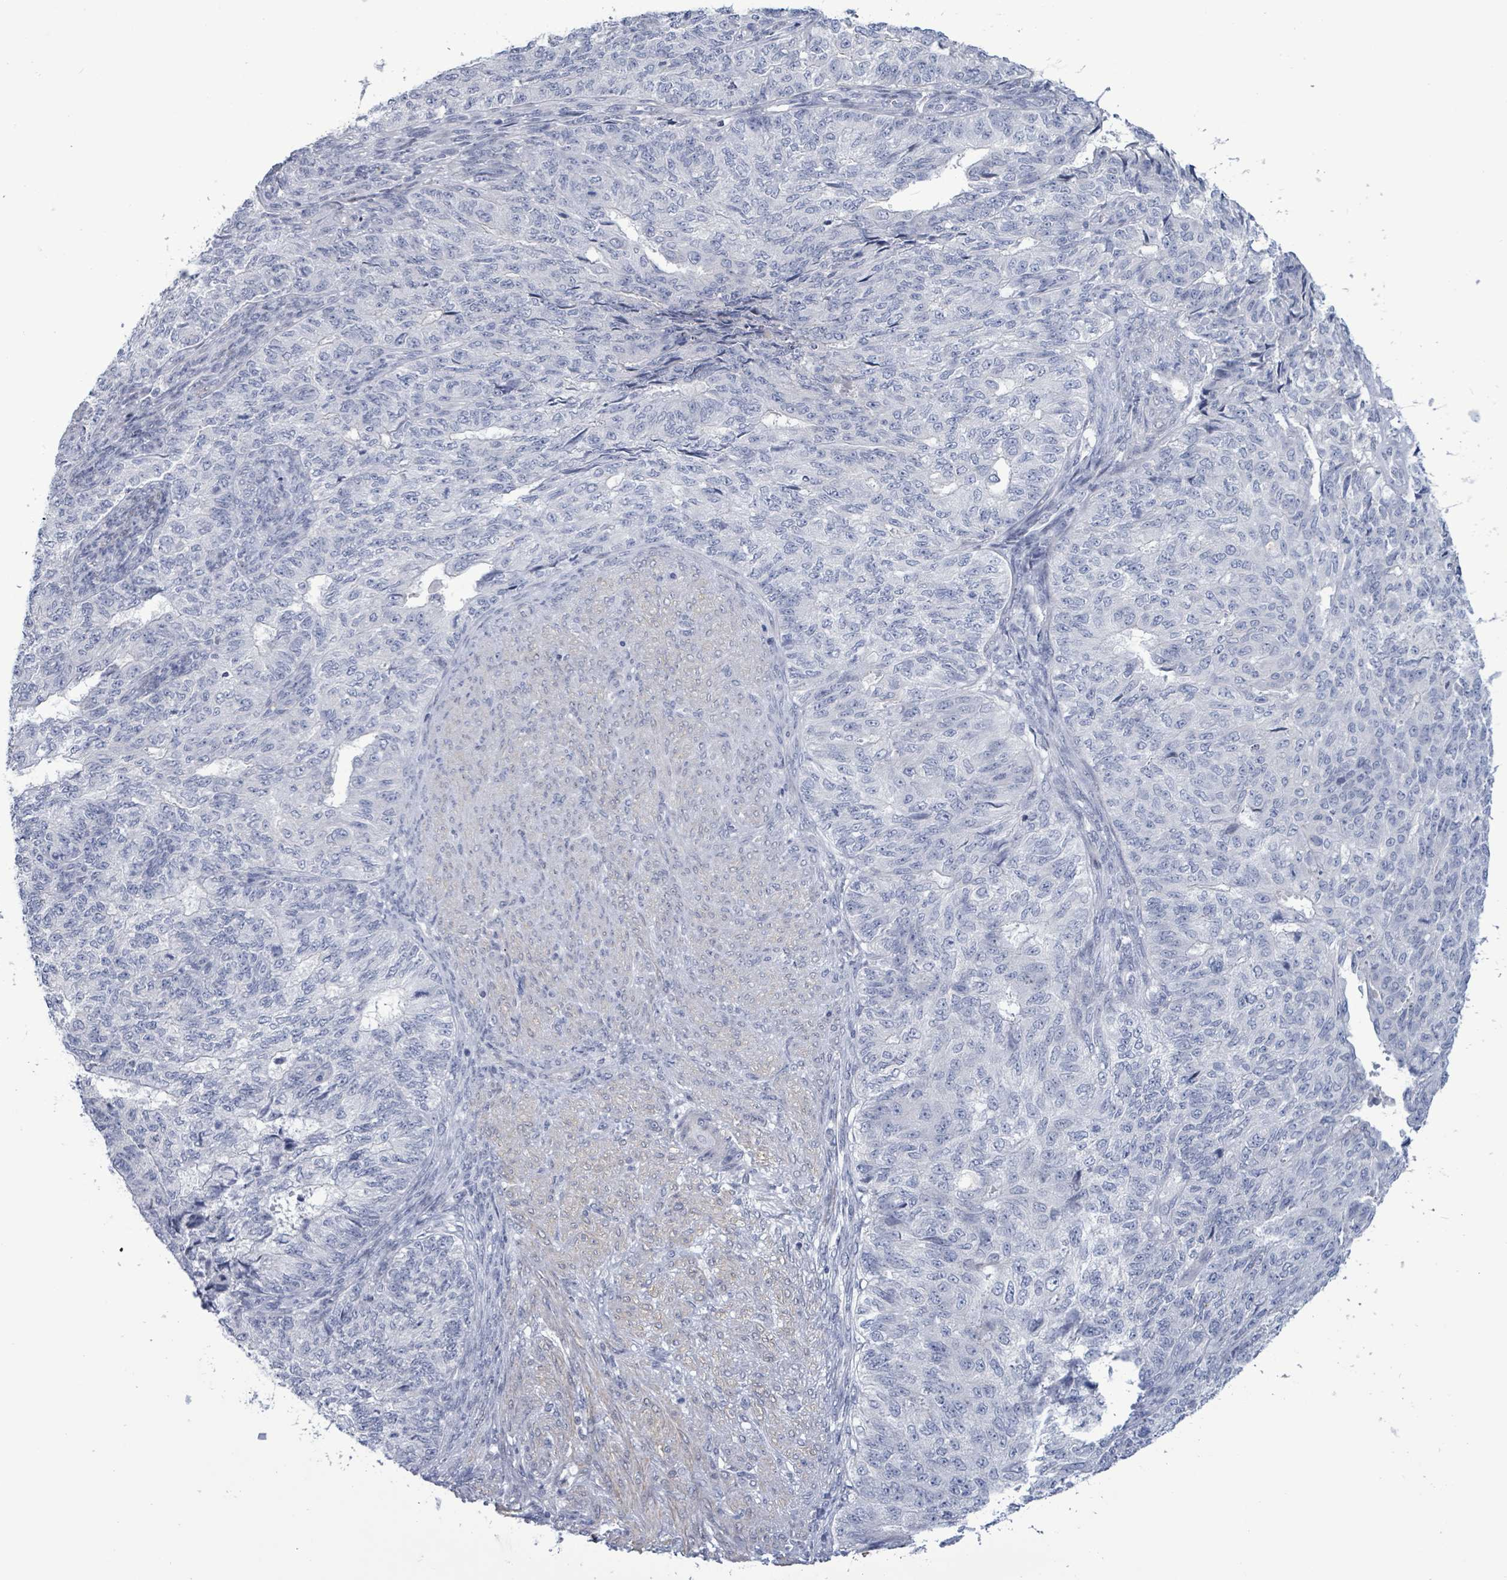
{"staining": {"intensity": "negative", "quantity": "none", "location": "none"}, "tissue": "endometrial cancer", "cell_type": "Tumor cells", "image_type": "cancer", "snomed": [{"axis": "morphology", "description": "Adenocarcinoma, NOS"}, {"axis": "topography", "description": "Endometrium"}], "caption": "A photomicrograph of adenocarcinoma (endometrial) stained for a protein demonstrates no brown staining in tumor cells.", "gene": "NTN3", "patient": {"sex": "female", "age": 32}}